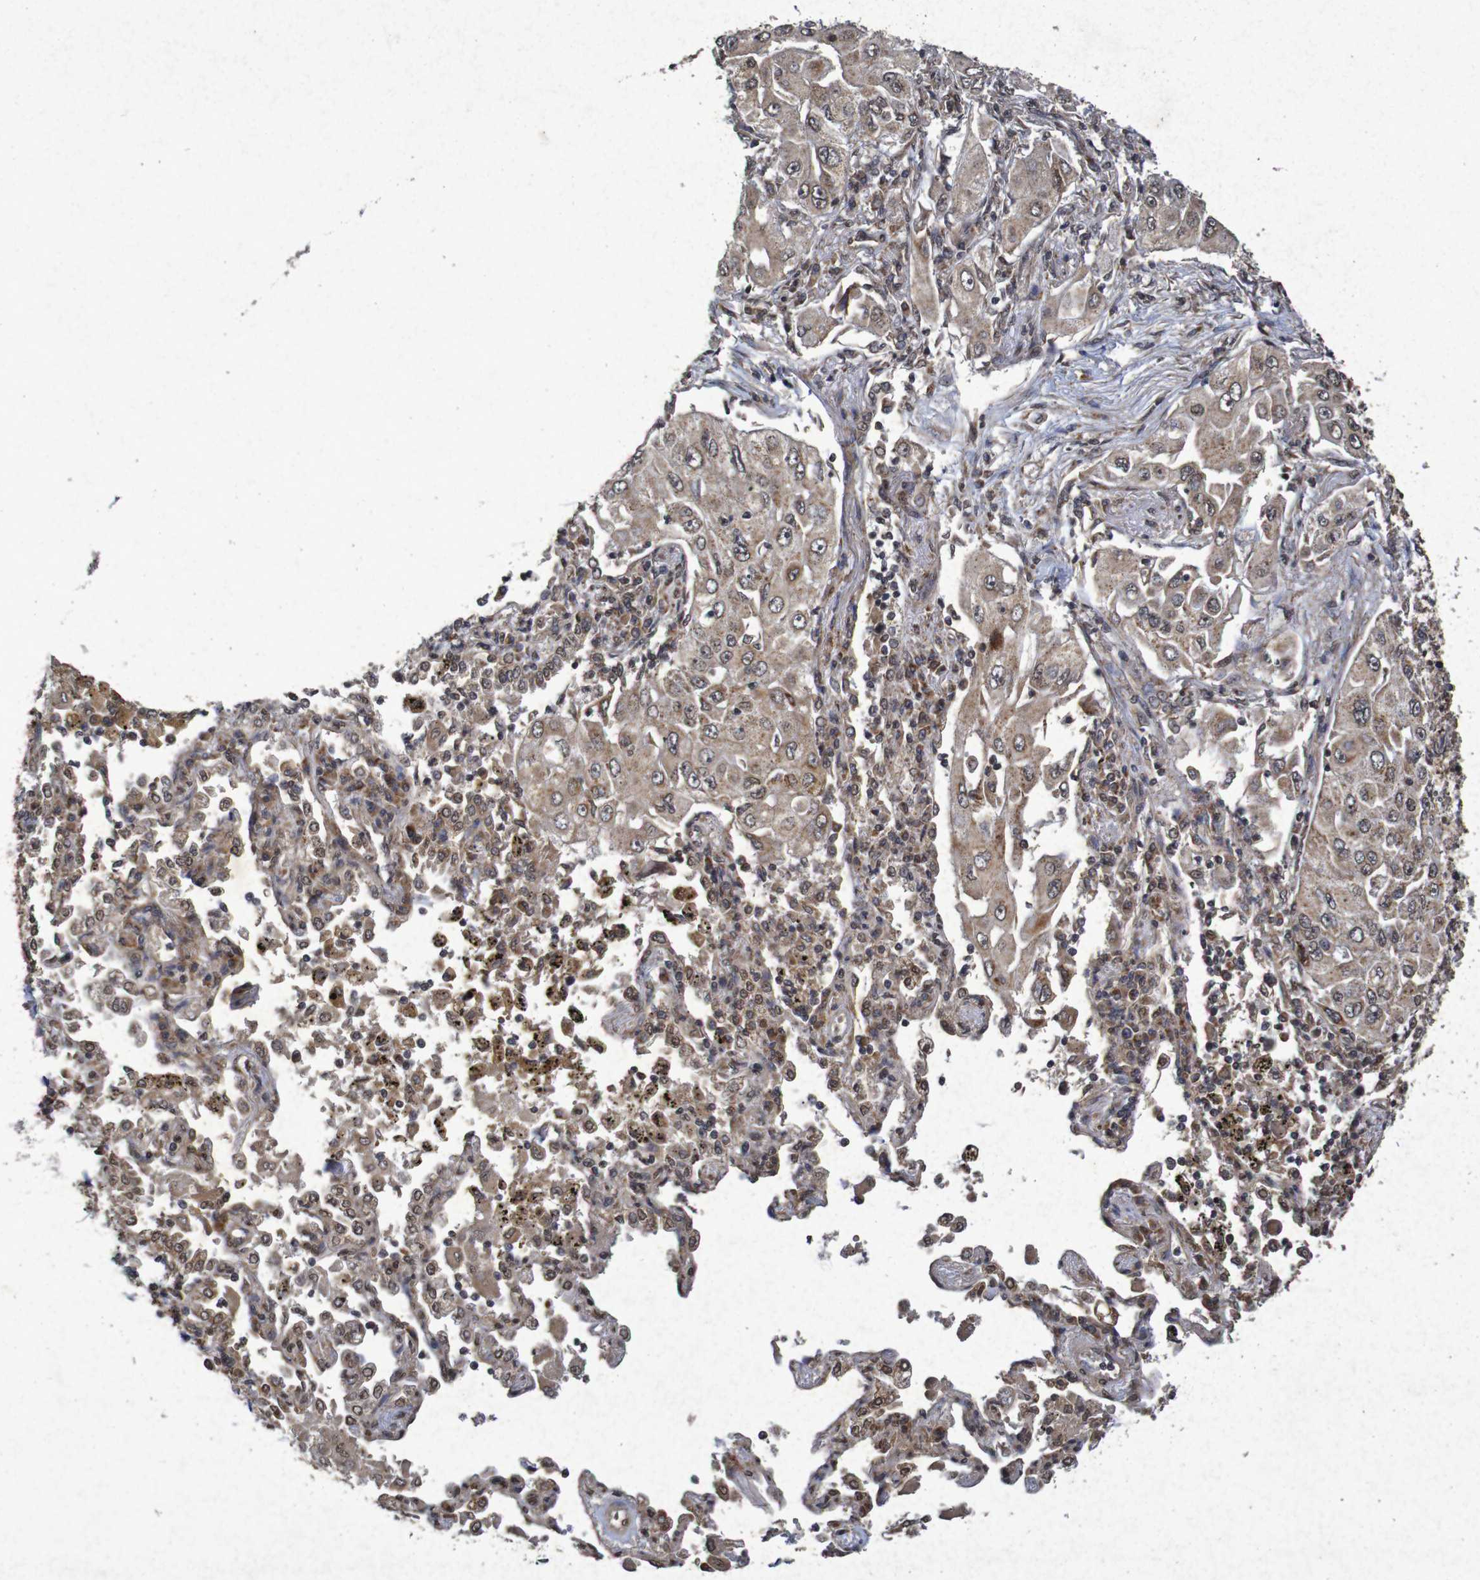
{"staining": {"intensity": "moderate", "quantity": ">75%", "location": "cytoplasmic/membranous,nuclear"}, "tissue": "lung cancer", "cell_type": "Tumor cells", "image_type": "cancer", "snomed": [{"axis": "morphology", "description": "Adenocarcinoma, NOS"}, {"axis": "topography", "description": "Lung"}], "caption": "This image shows lung cancer (adenocarcinoma) stained with IHC to label a protein in brown. The cytoplasmic/membranous and nuclear of tumor cells show moderate positivity for the protein. Nuclei are counter-stained blue.", "gene": "GUCY1A2", "patient": {"sex": "male", "age": 84}}